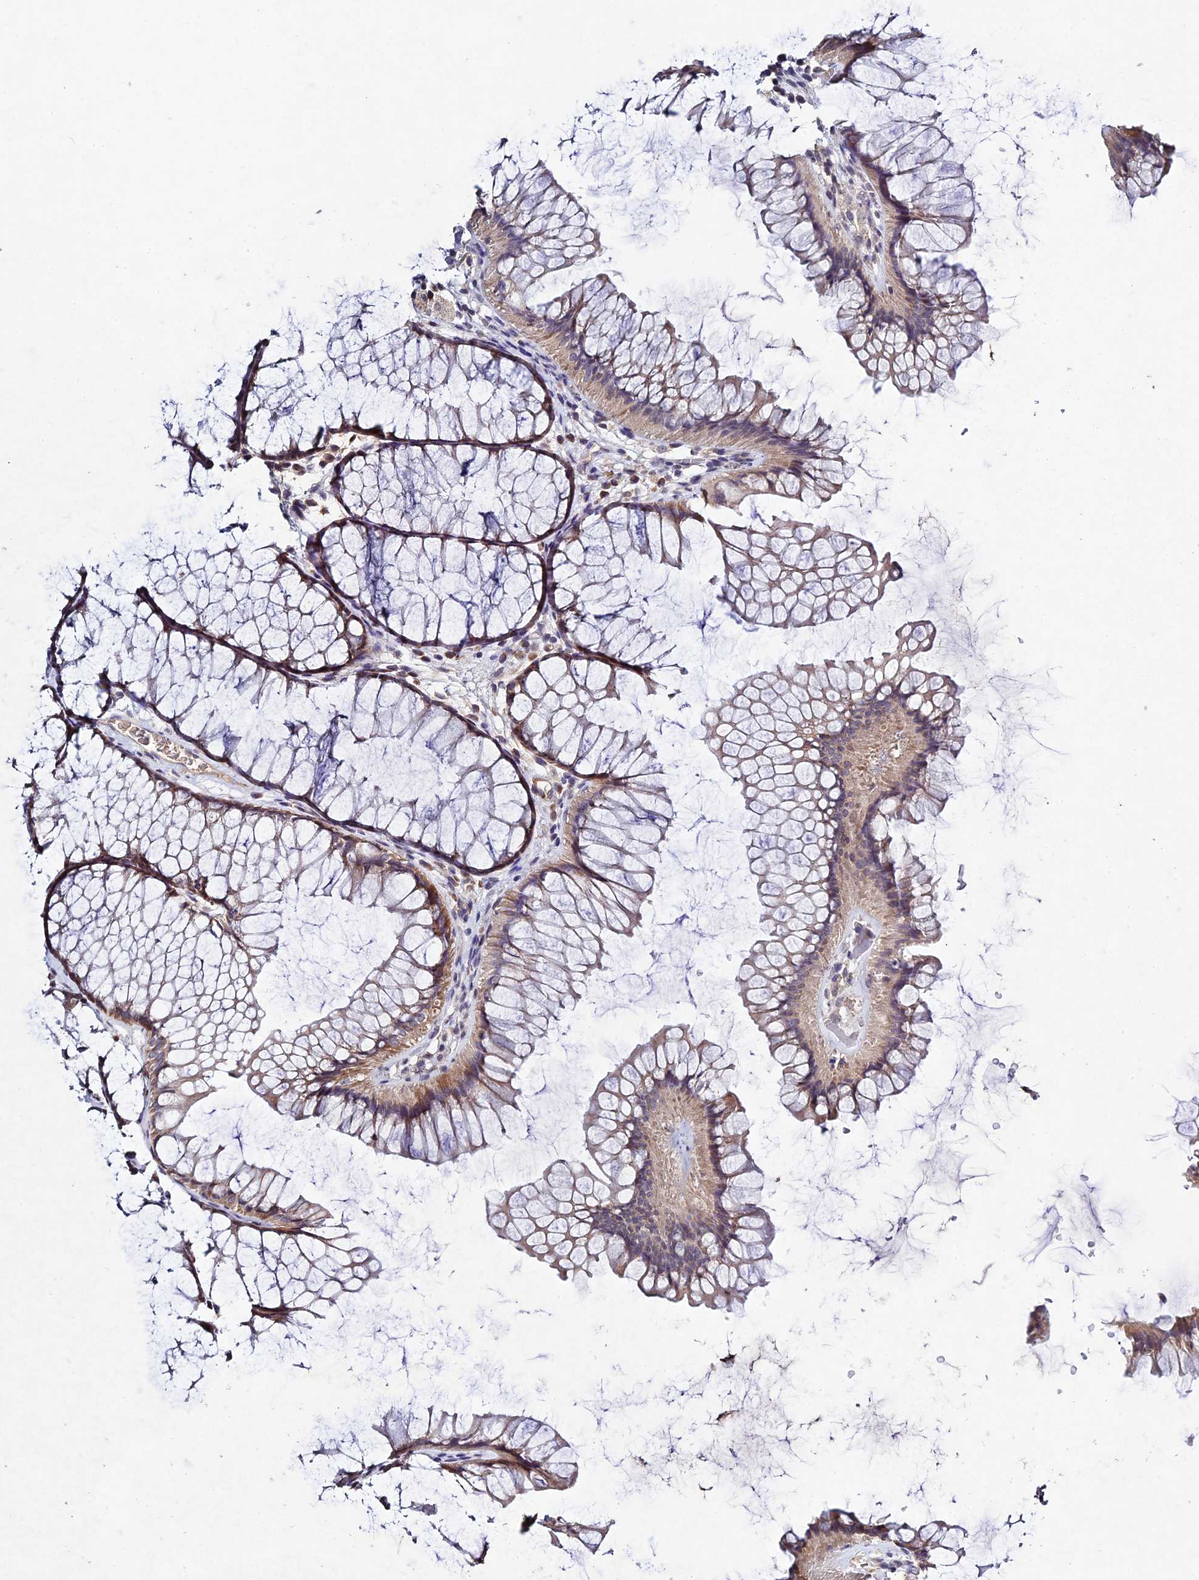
{"staining": {"intensity": "weak", "quantity": "25%-75%", "location": "cytoplasmic/membranous"}, "tissue": "colon", "cell_type": "Endothelial cells", "image_type": "normal", "snomed": [{"axis": "morphology", "description": "Normal tissue, NOS"}, {"axis": "topography", "description": "Colon"}], "caption": "DAB immunohistochemical staining of normal human colon exhibits weak cytoplasmic/membranous protein expression in about 25%-75% of endothelial cells.", "gene": "CHST5", "patient": {"sex": "female", "age": 82}}